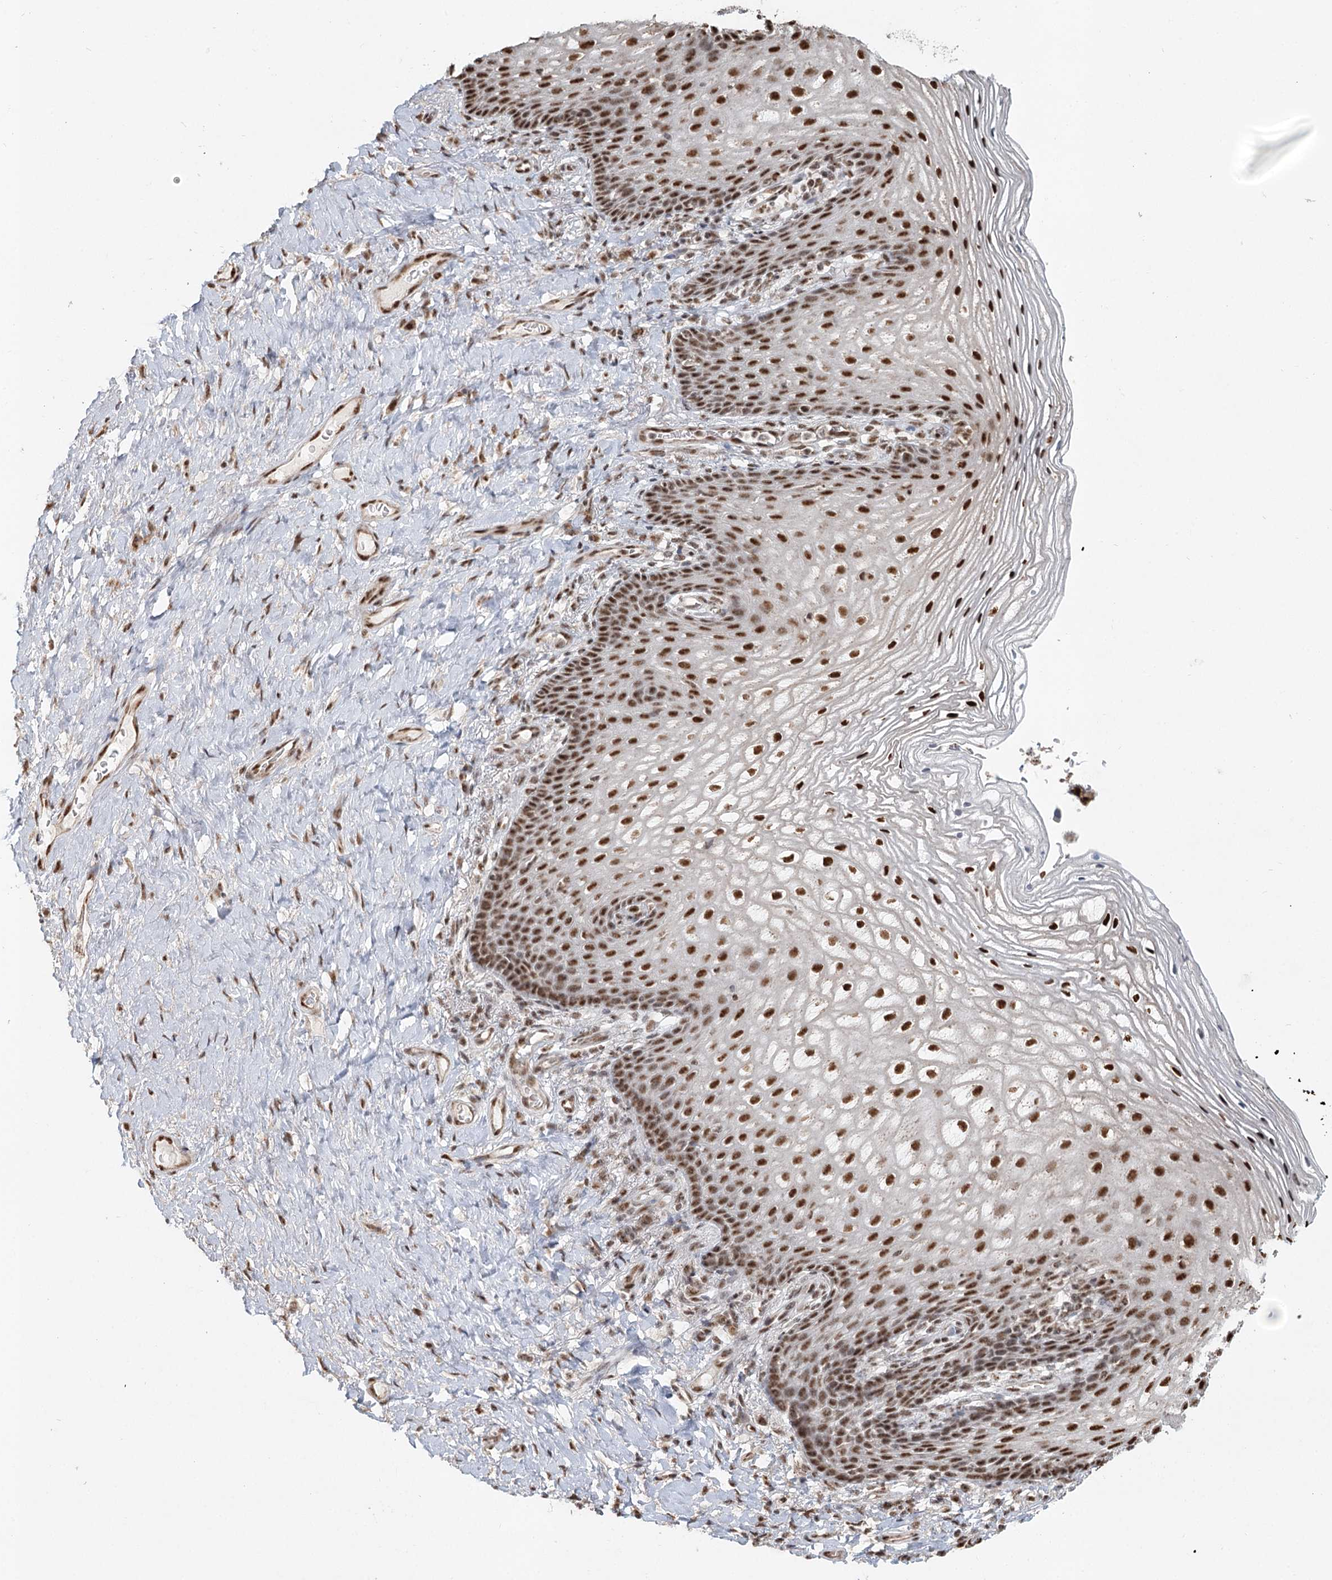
{"staining": {"intensity": "strong", "quantity": ">75%", "location": "nuclear"}, "tissue": "vagina", "cell_type": "Squamous epithelial cells", "image_type": "normal", "snomed": [{"axis": "morphology", "description": "Normal tissue, NOS"}, {"axis": "topography", "description": "Vagina"}], "caption": "The photomicrograph displays staining of benign vagina, revealing strong nuclear protein positivity (brown color) within squamous epithelial cells.", "gene": "GPALPP1", "patient": {"sex": "female", "age": 60}}